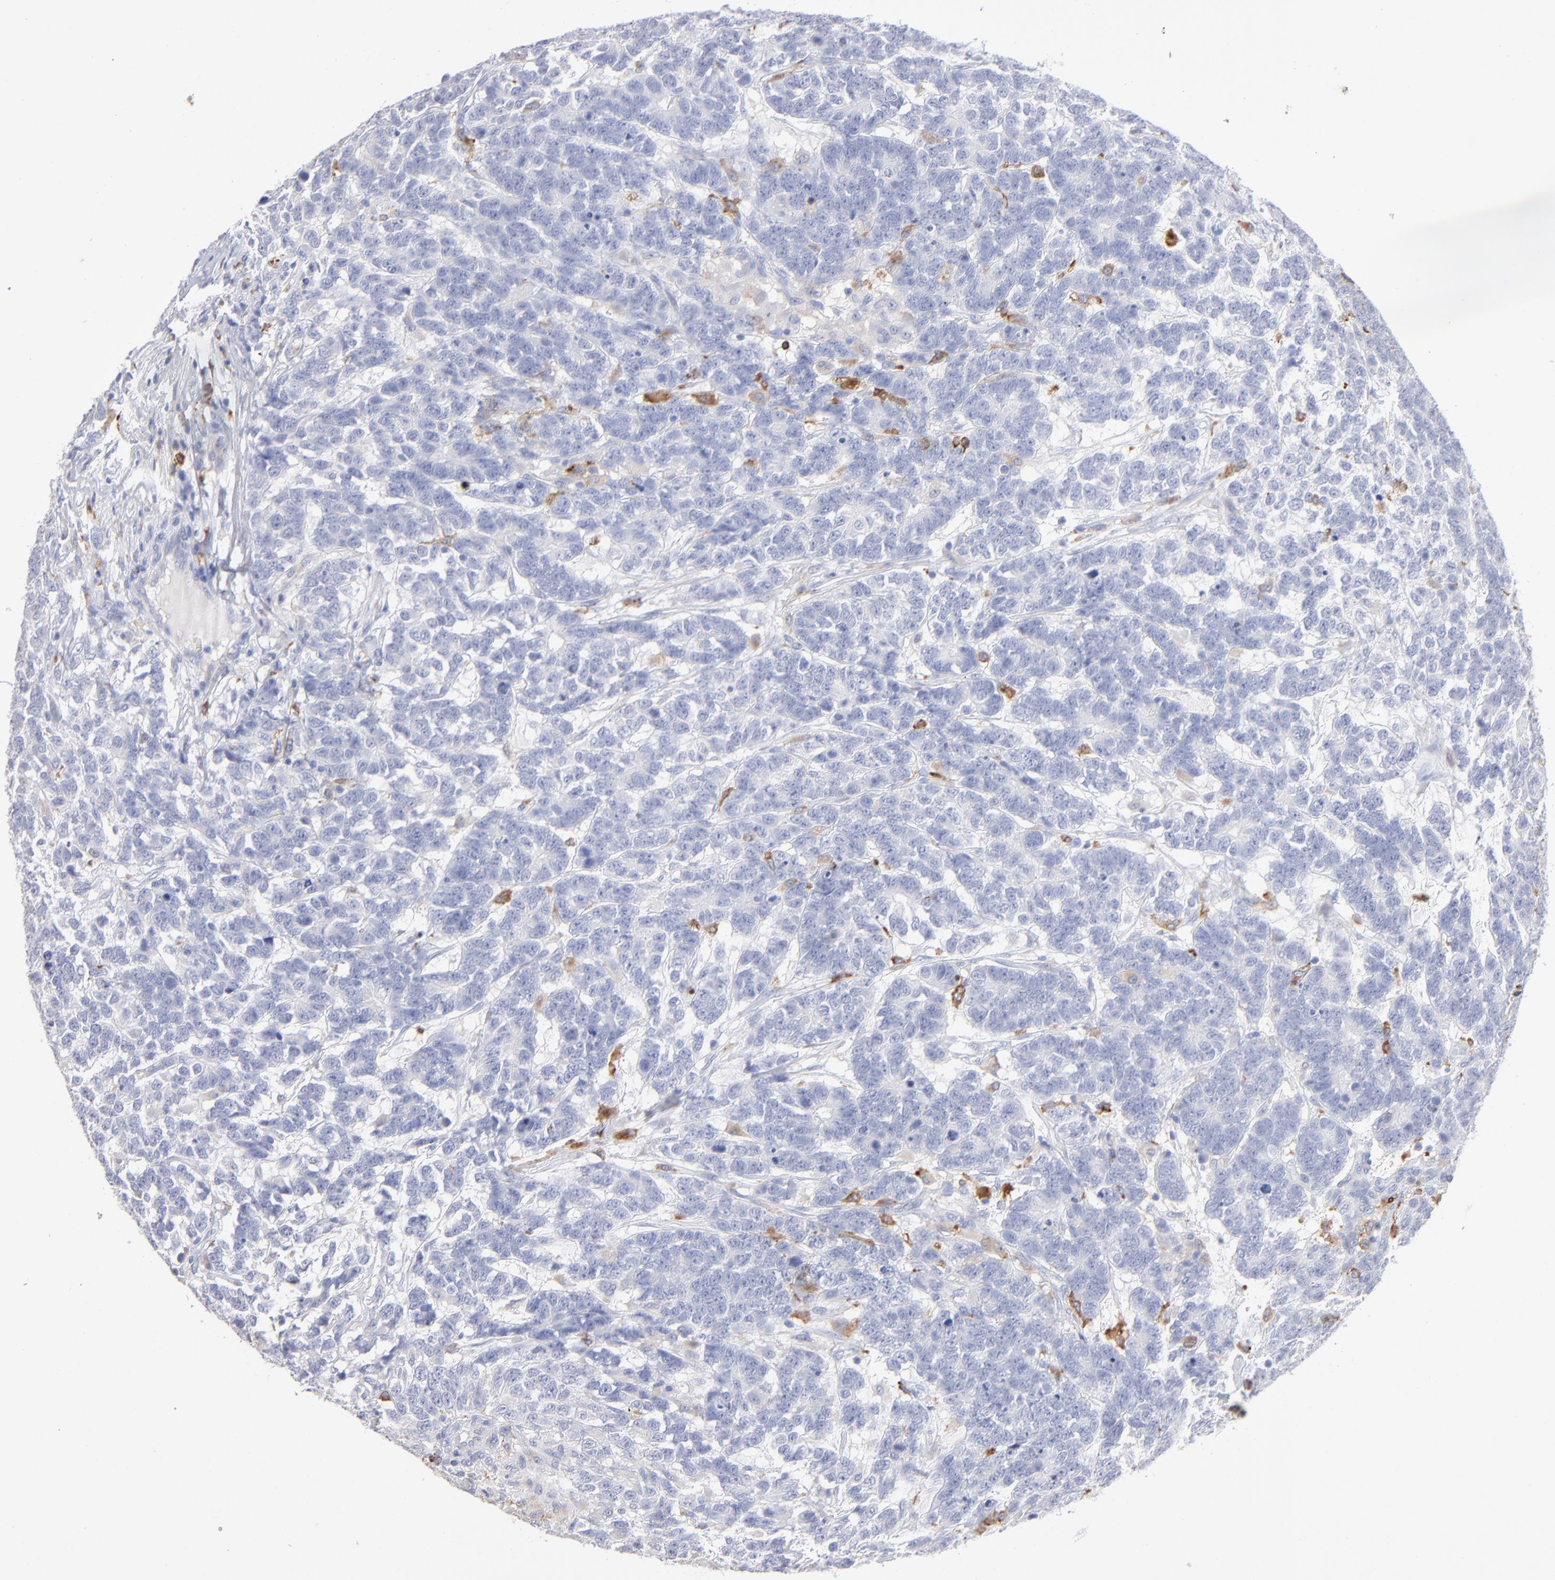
{"staining": {"intensity": "negative", "quantity": "none", "location": "none"}, "tissue": "testis cancer", "cell_type": "Tumor cells", "image_type": "cancer", "snomed": [{"axis": "morphology", "description": "Carcinoma, Embryonal, NOS"}, {"axis": "topography", "description": "Testis"}], "caption": "A histopathology image of human testis cancer is negative for staining in tumor cells.", "gene": "CD180", "patient": {"sex": "male", "age": 26}}